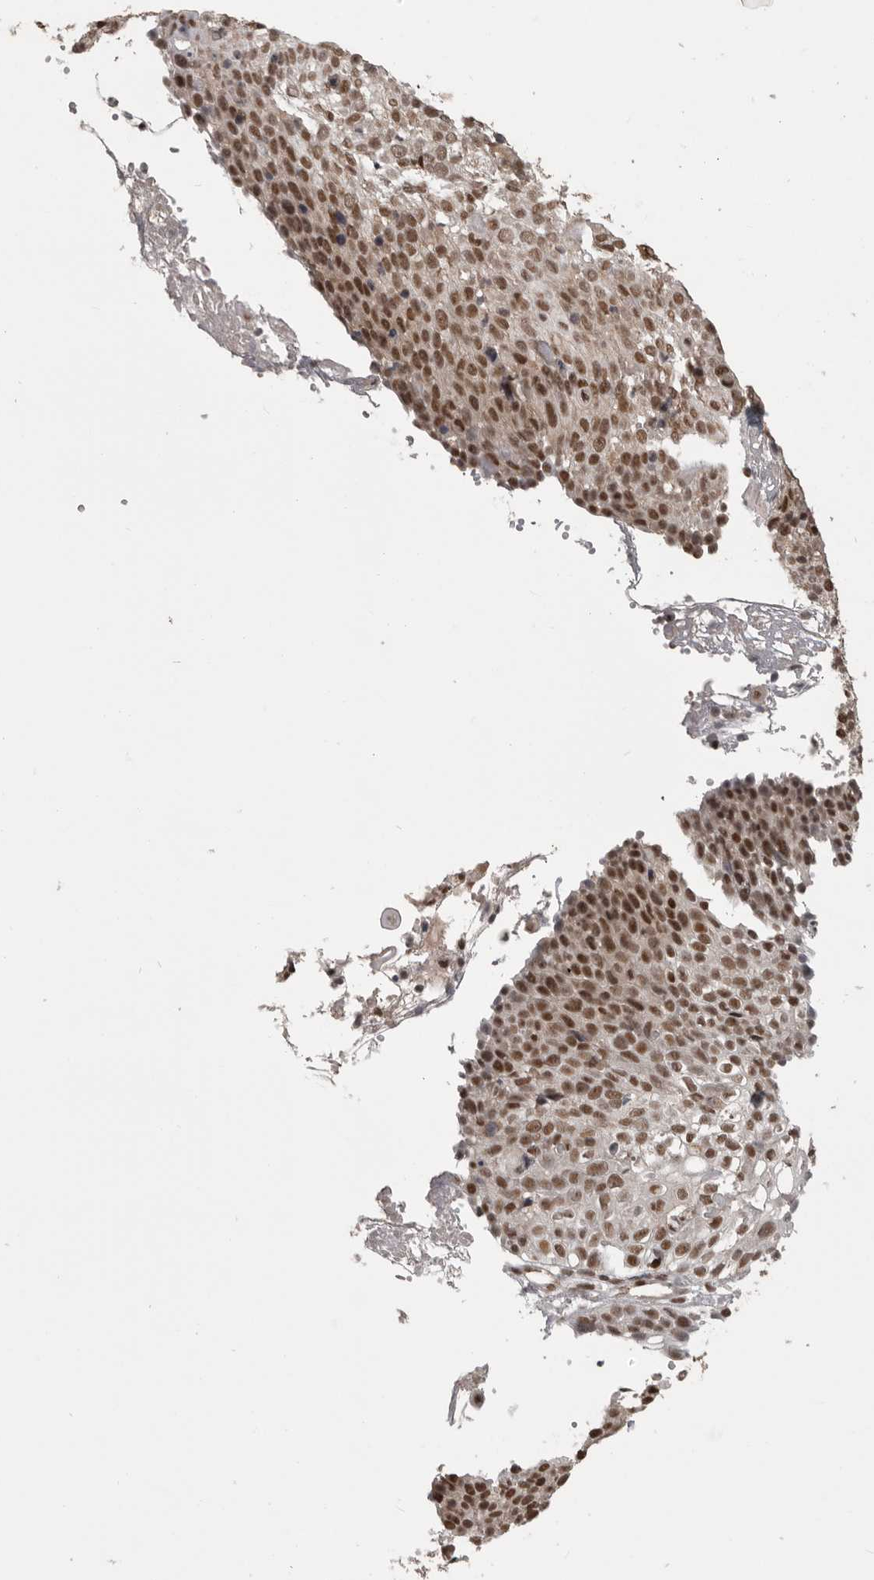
{"staining": {"intensity": "strong", "quantity": ">75%", "location": "nuclear"}, "tissue": "cervical cancer", "cell_type": "Tumor cells", "image_type": "cancer", "snomed": [{"axis": "morphology", "description": "Squamous cell carcinoma, NOS"}, {"axis": "topography", "description": "Cervix"}], "caption": "Immunohistochemistry (IHC) (DAB) staining of cervical cancer (squamous cell carcinoma) reveals strong nuclear protein expression in about >75% of tumor cells.", "gene": "CBLL1", "patient": {"sex": "female", "age": 74}}